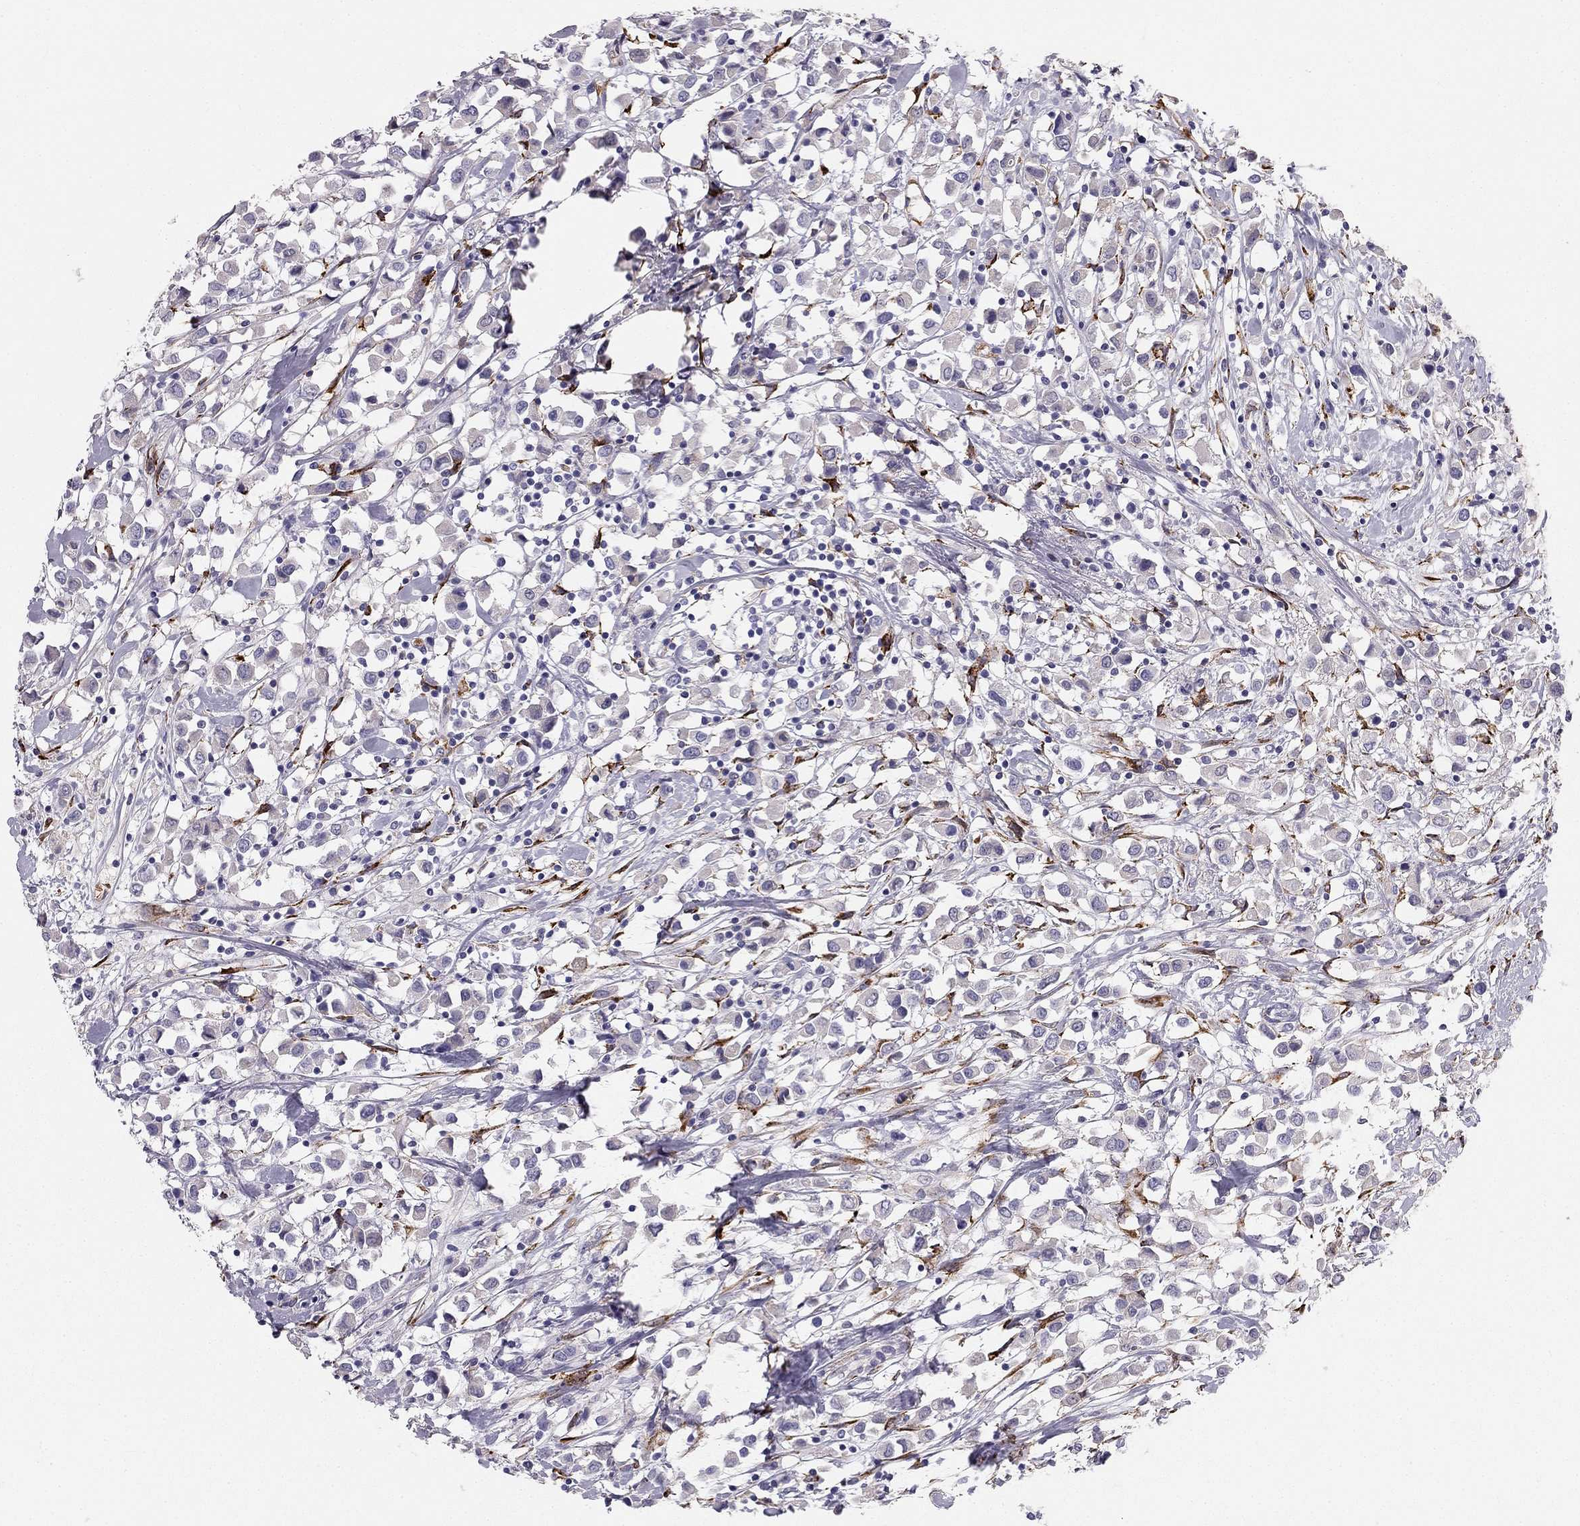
{"staining": {"intensity": "negative", "quantity": "none", "location": "none"}, "tissue": "breast cancer", "cell_type": "Tumor cells", "image_type": "cancer", "snomed": [{"axis": "morphology", "description": "Duct carcinoma"}, {"axis": "topography", "description": "Breast"}], "caption": "Tumor cells show no significant protein staining in breast cancer. (Brightfield microscopy of DAB immunohistochemistry at high magnification).", "gene": "RHD", "patient": {"sex": "female", "age": 61}}